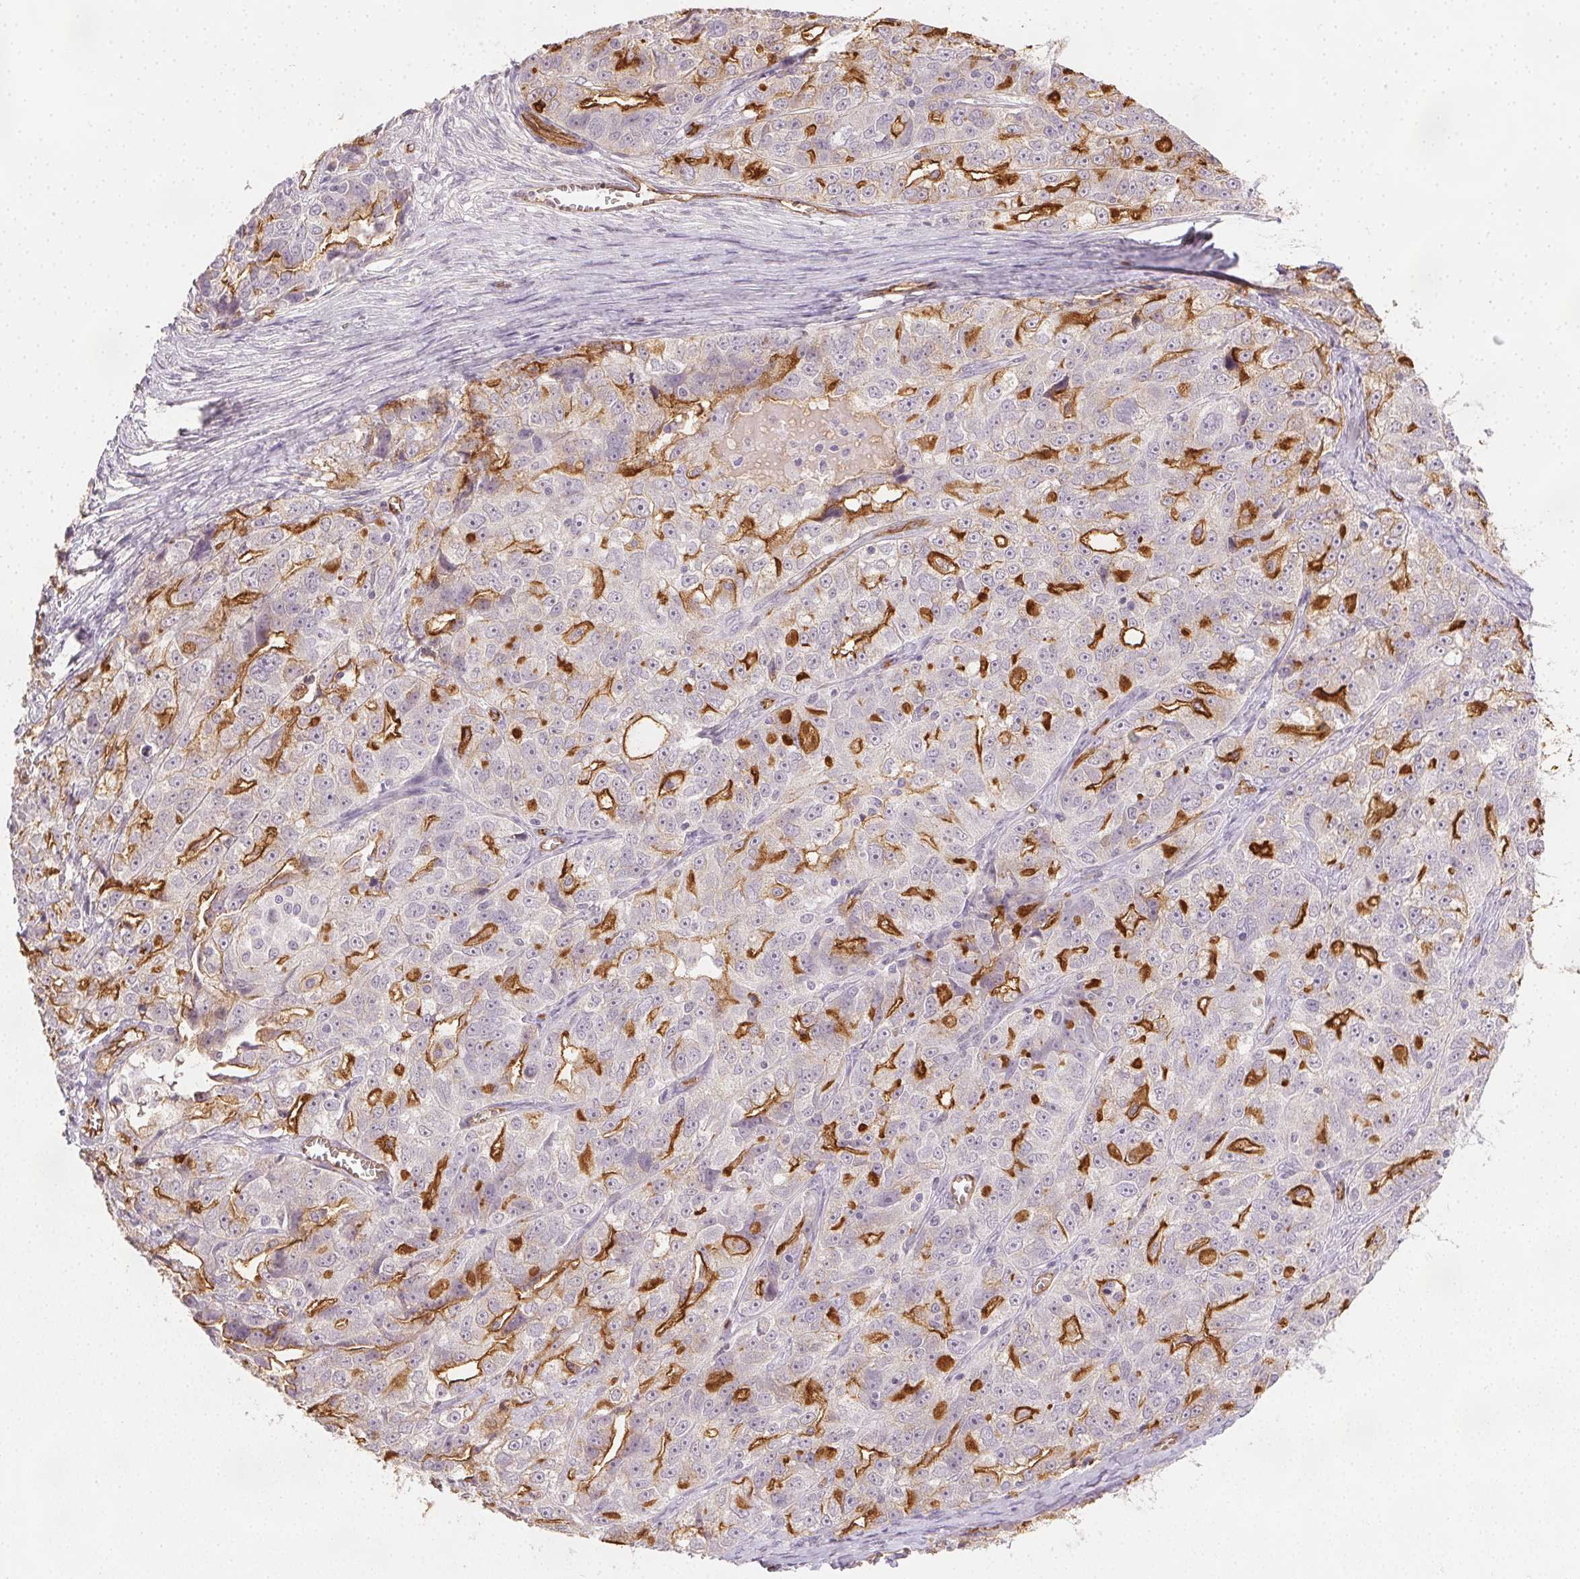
{"staining": {"intensity": "strong", "quantity": "<25%", "location": "cytoplasmic/membranous"}, "tissue": "ovarian cancer", "cell_type": "Tumor cells", "image_type": "cancer", "snomed": [{"axis": "morphology", "description": "Cystadenocarcinoma, serous, NOS"}, {"axis": "topography", "description": "Ovary"}], "caption": "Ovarian cancer (serous cystadenocarcinoma) stained with IHC shows strong cytoplasmic/membranous staining in approximately <25% of tumor cells. Nuclei are stained in blue.", "gene": "PODXL", "patient": {"sex": "female", "age": 51}}